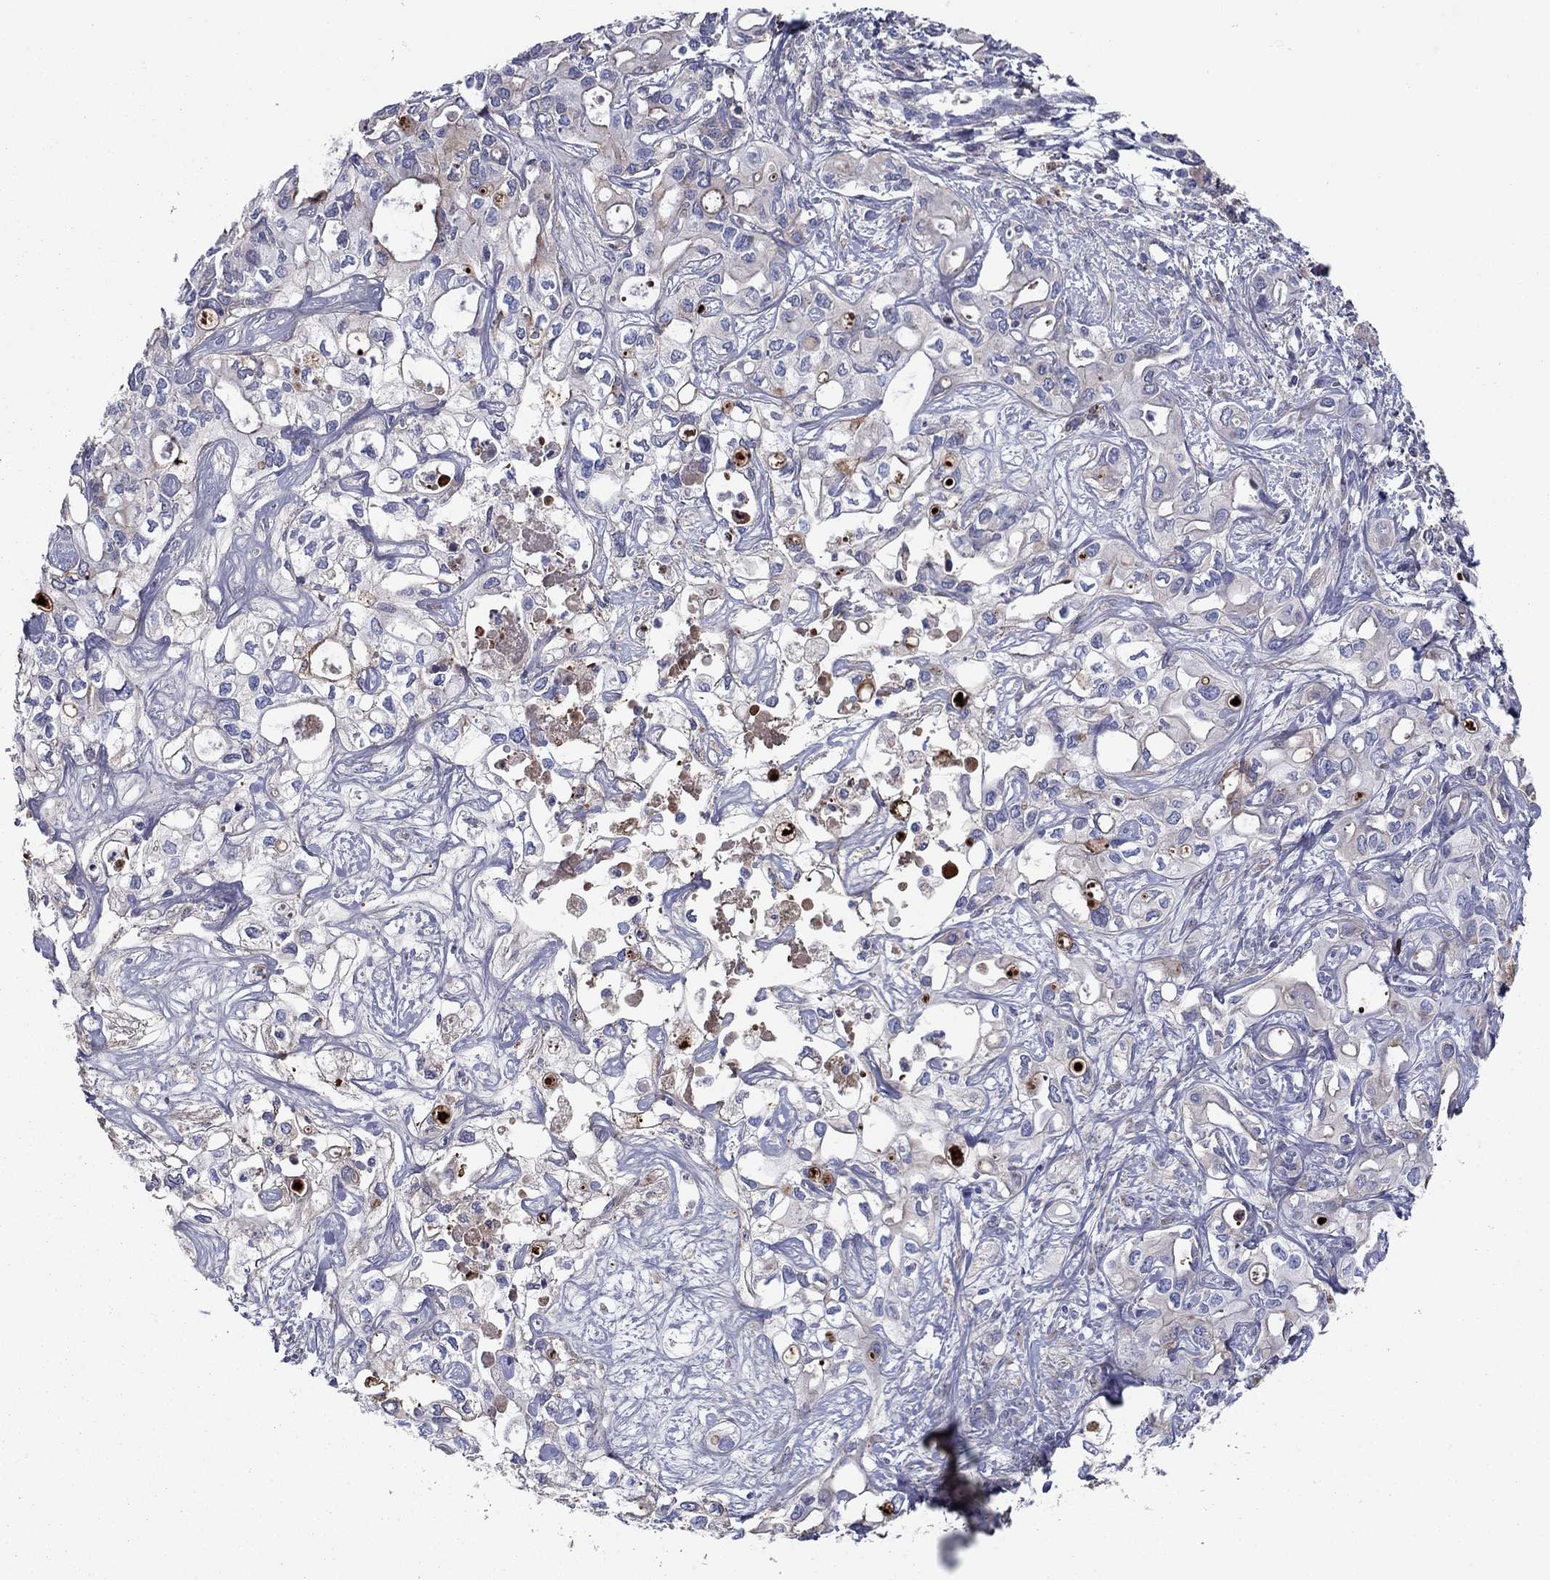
{"staining": {"intensity": "negative", "quantity": "none", "location": "none"}, "tissue": "liver cancer", "cell_type": "Tumor cells", "image_type": "cancer", "snomed": [{"axis": "morphology", "description": "Cholangiocarcinoma"}, {"axis": "topography", "description": "Liver"}], "caption": "Immunohistochemistry of human cholangiocarcinoma (liver) shows no expression in tumor cells.", "gene": "HPX", "patient": {"sex": "female", "age": 64}}